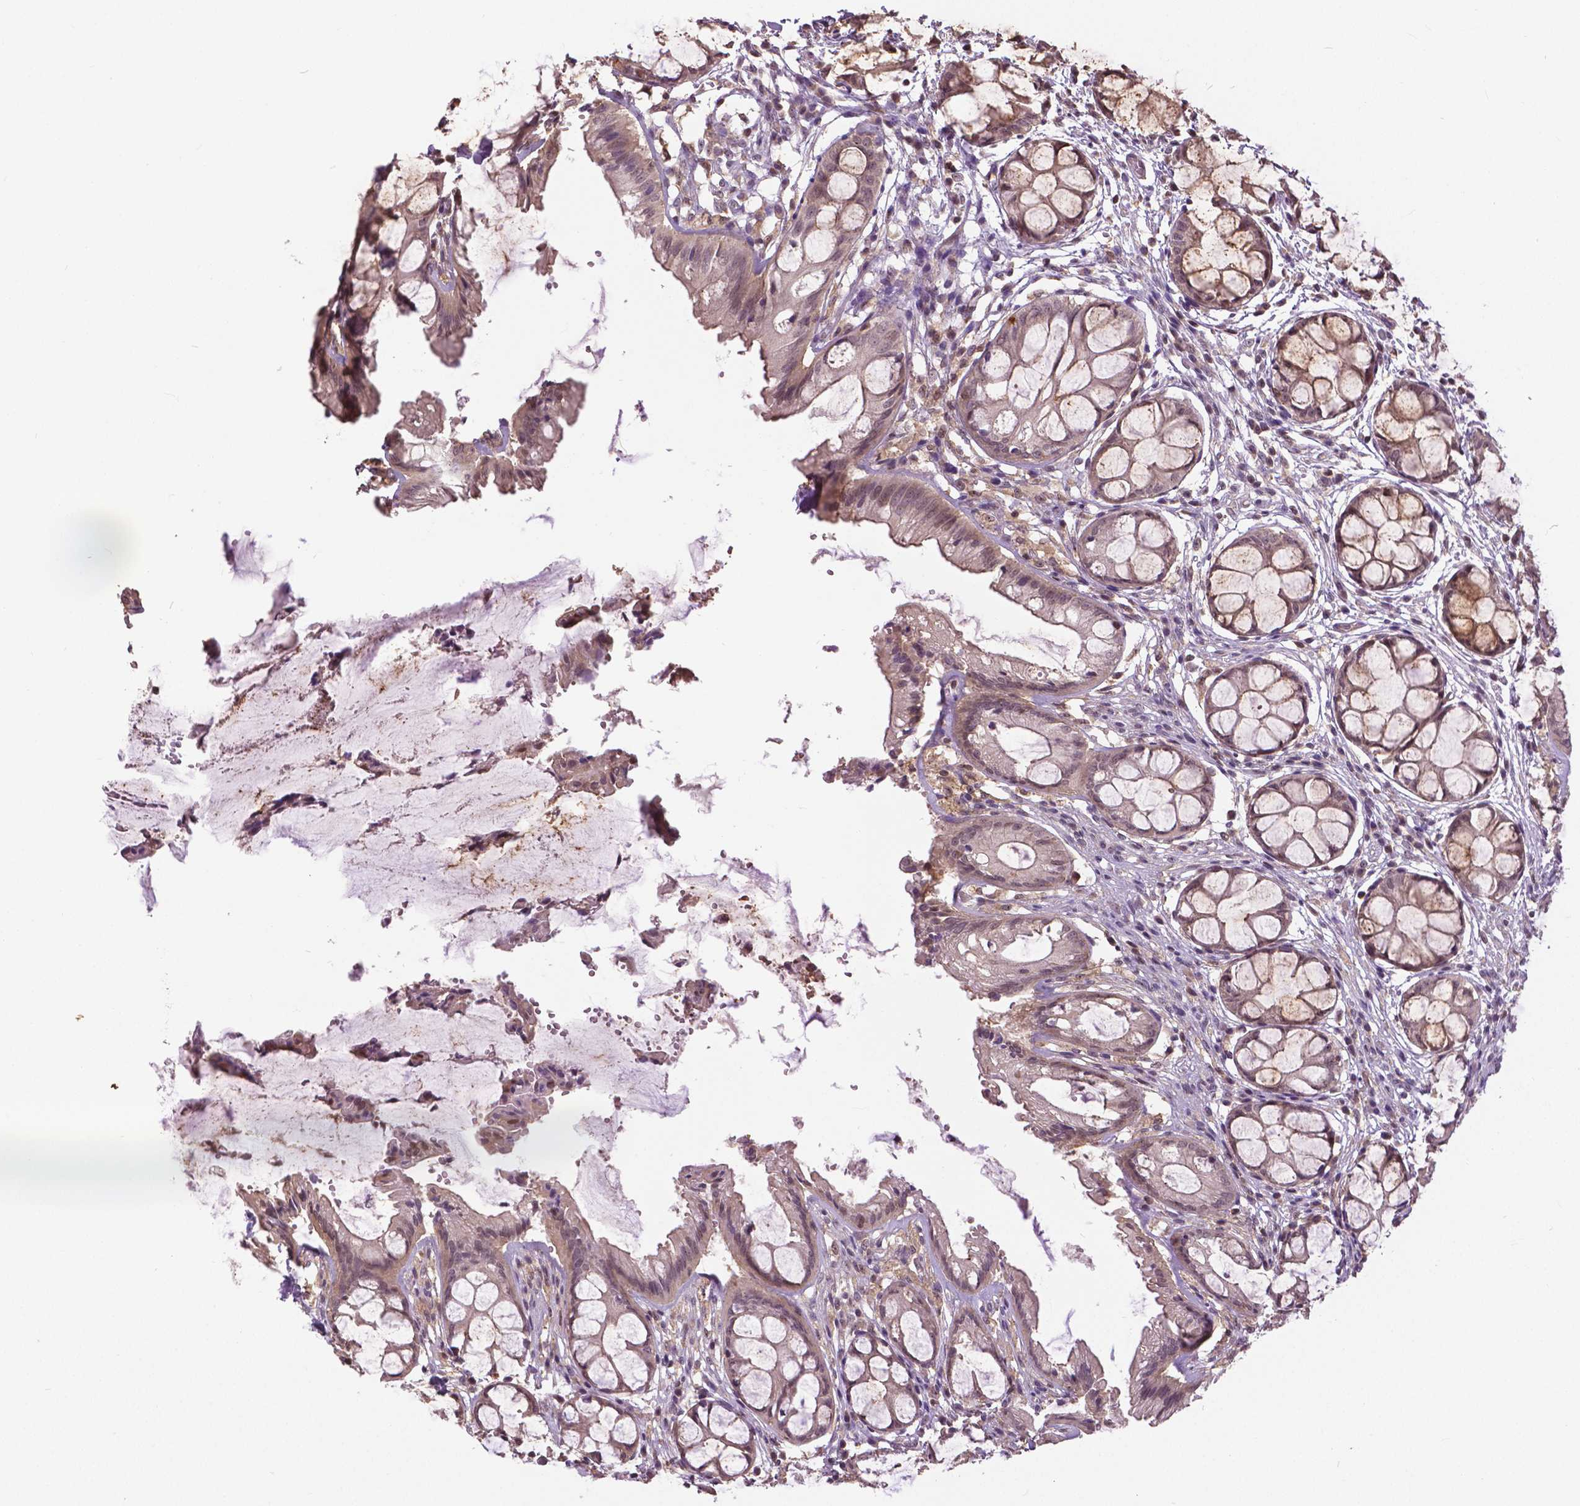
{"staining": {"intensity": "moderate", "quantity": "25%-75%", "location": "cytoplasmic/membranous"}, "tissue": "rectum", "cell_type": "Glandular cells", "image_type": "normal", "snomed": [{"axis": "morphology", "description": "Normal tissue, NOS"}, {"axis": "topography", "description": "Rectum"}], "caption": "Immunohistochemistry of unremarkable human rectum reveals medium levels of moderate cytoplasmic/membranous staining in approximately 25%-75% of glandular cells.", "gene": "ANXA13", "patient": {"sex": "female", "age": 62}}